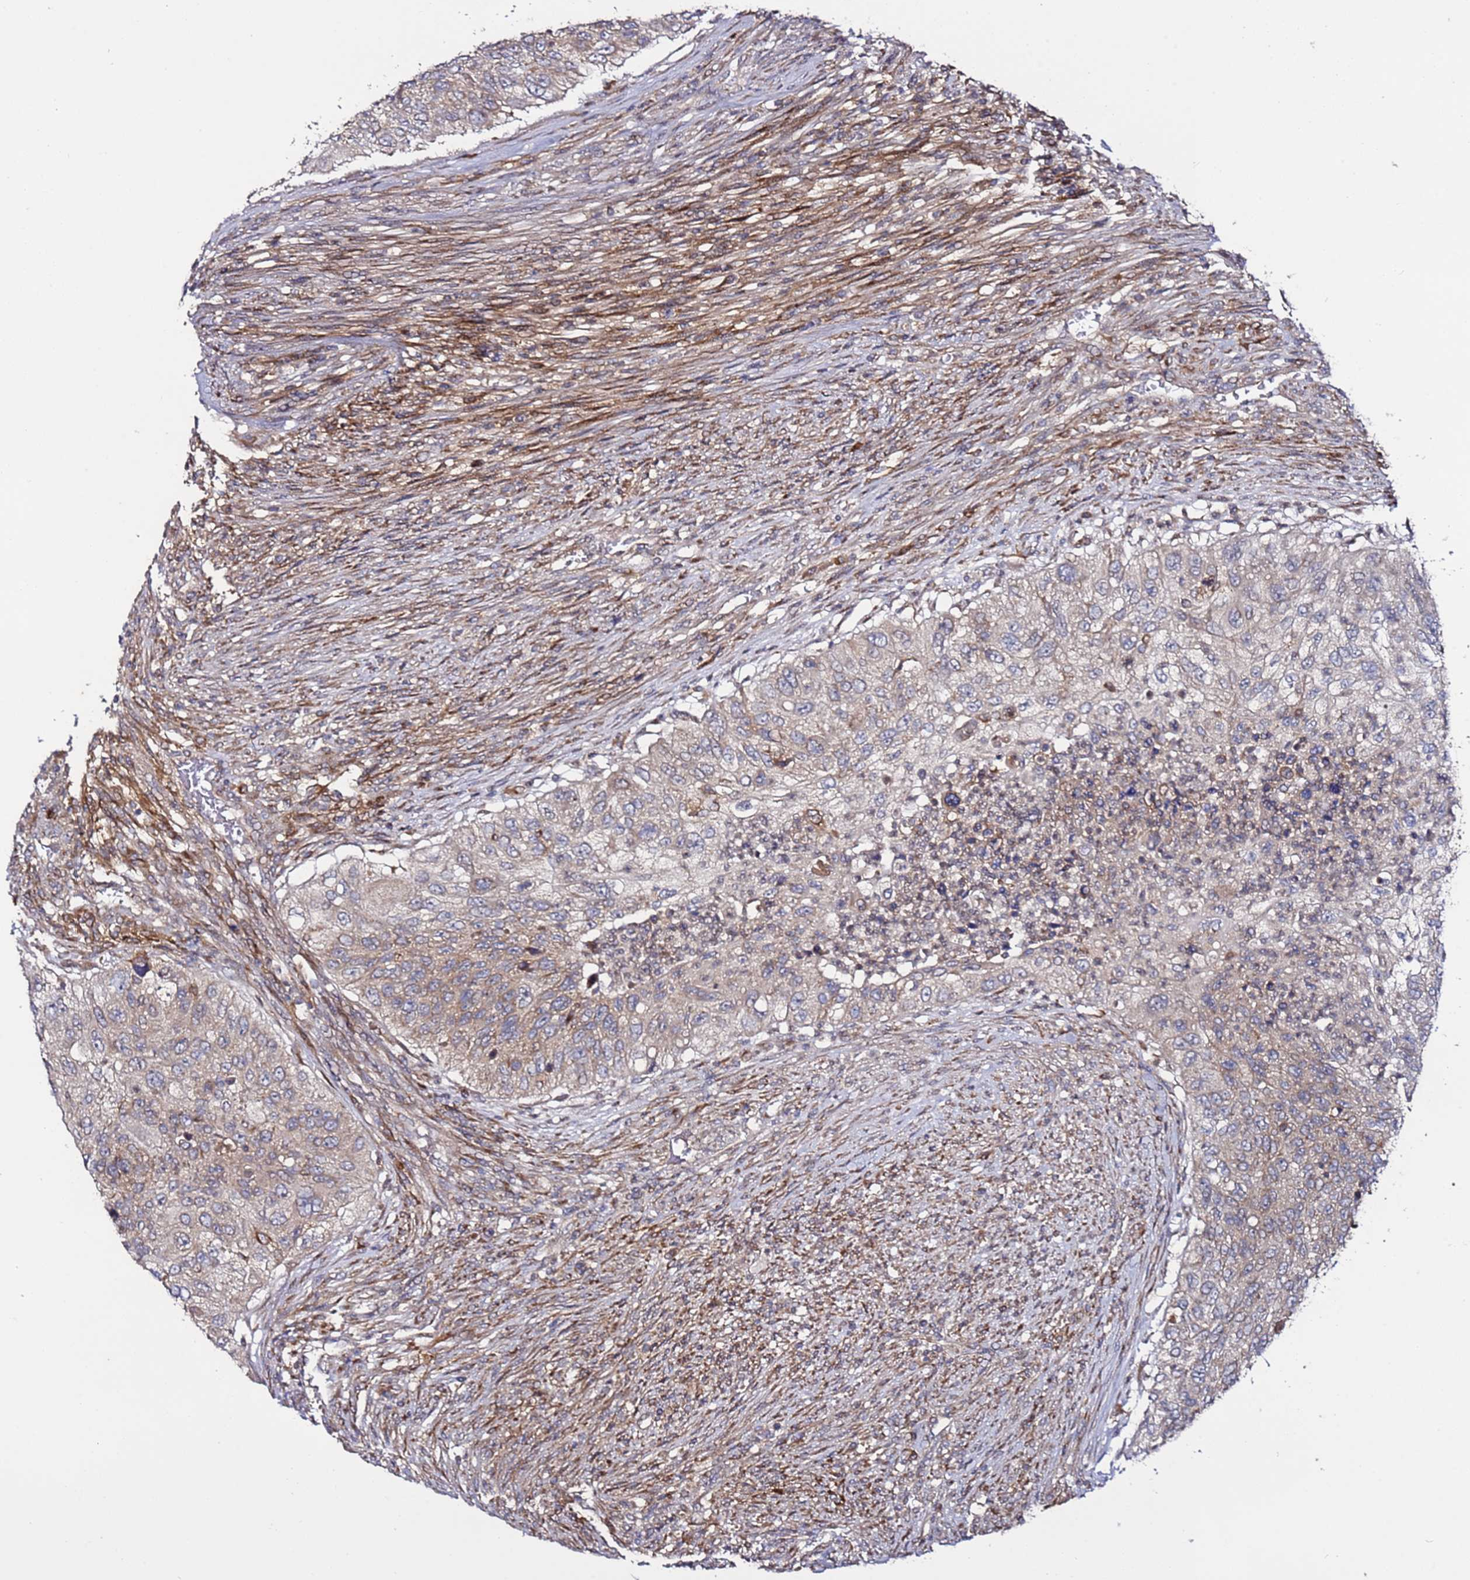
{"staining": {"intensity": "weak", "quantity": "<25%", "location": "cytoplasmic/membranous"}, "tissue": "urothelial cancer", "cell_type": "Tumor cells", "image_type": "cancer", "snomed": [{"axis": "morphology", "description": "Urothelial carcinoma, High grade"}, {"axis": "topography", "description": "Urinary bladder"}], "caption": "Immunohistochemical staining of human urothelial carcinoma (high-grade) shows no significant positivity in tumor cells. (DAB immunohistochemistry (IHC) visualized using brightfield microscopy, high magnification).", "gene": "TMEM176B", "patient": {"sex": "female", "age": 60}}